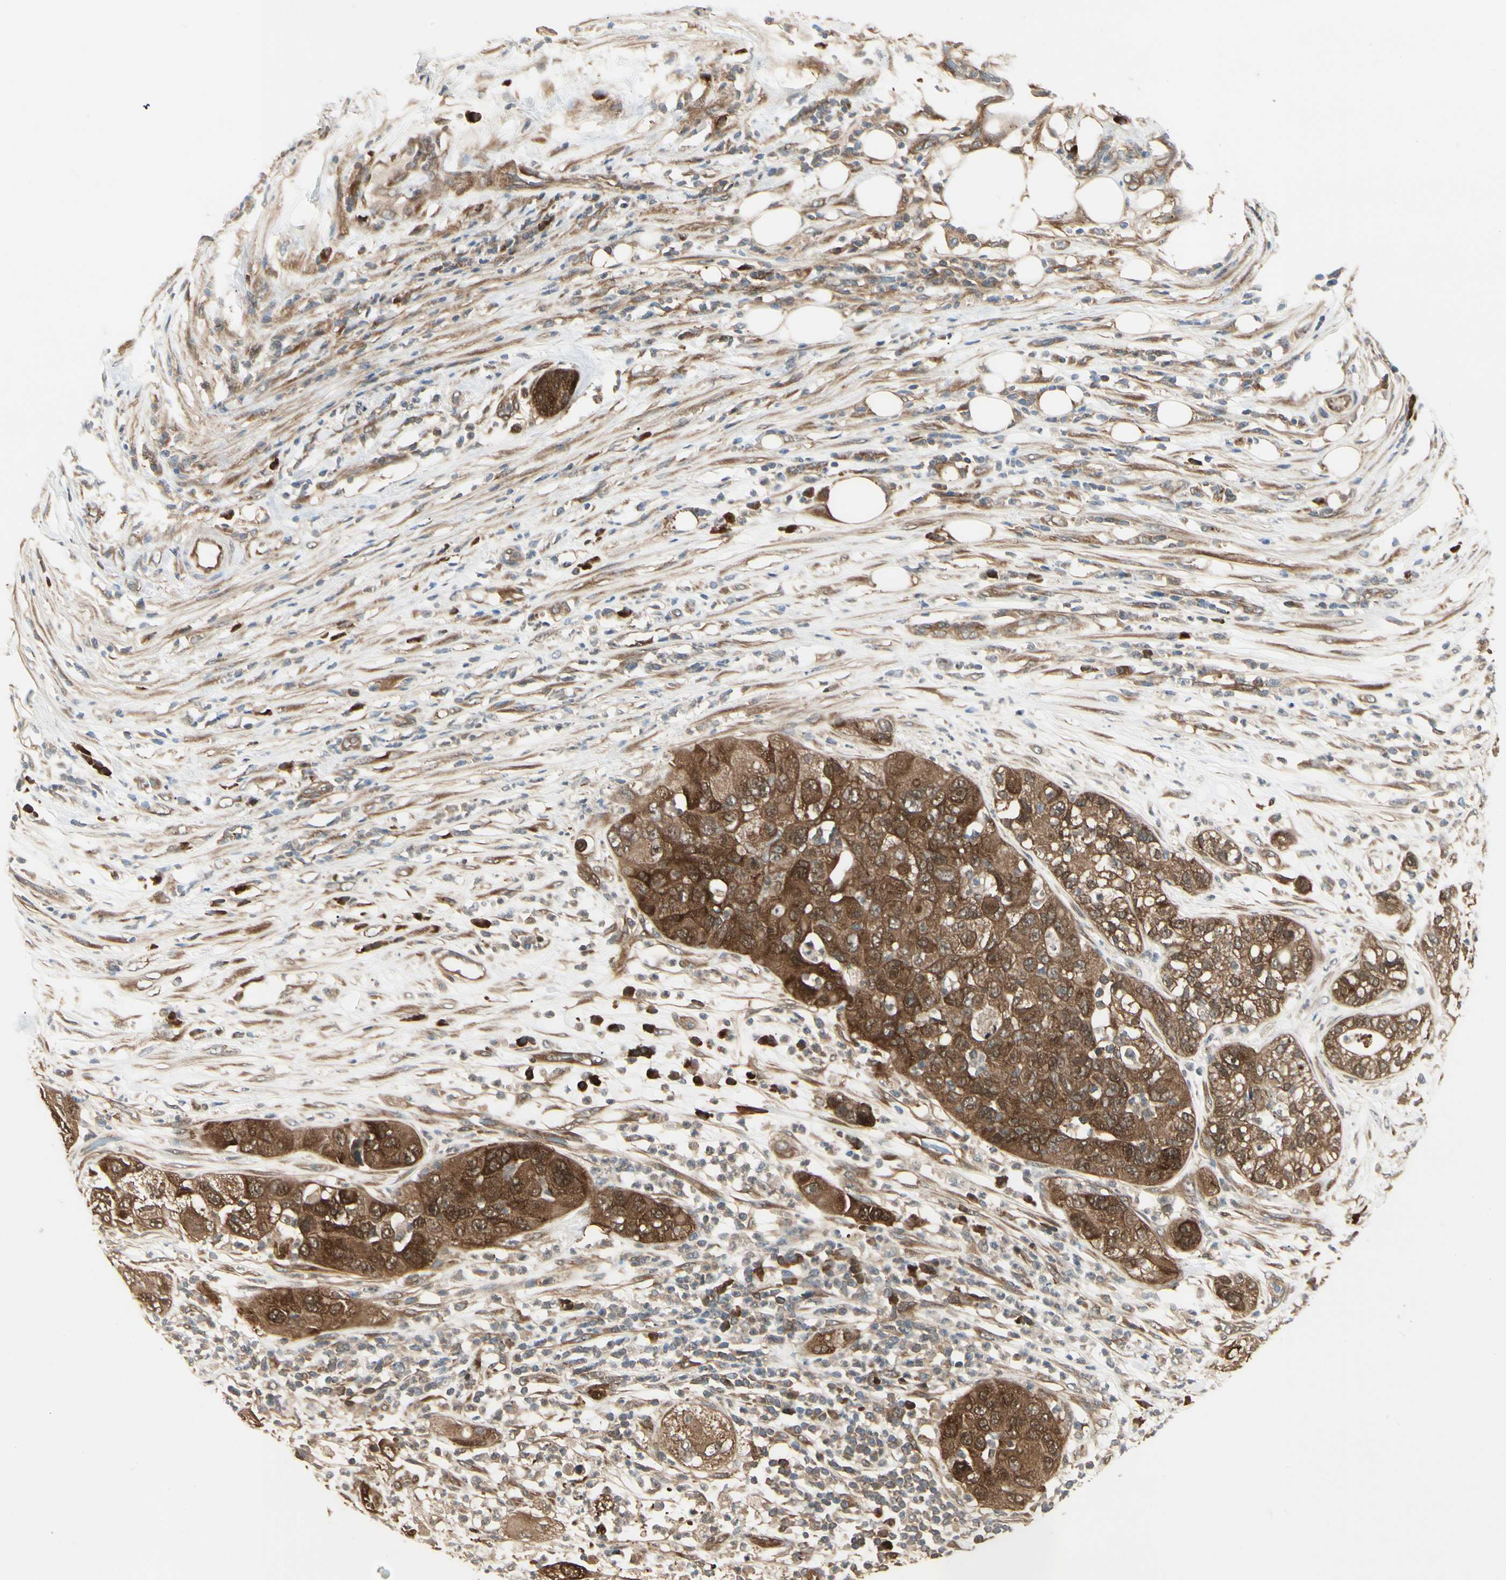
{"staining": {"intensity": "strong", "quantity": ">75%", "location": "cytoplasmic/membranous,nuclear"}, "tissue": "pancreatic cancer", "cell_type": "Tumor cells", "image_type": "cancer", "snomed": [{"axis": "morphology", "description": "Adenocarcinoma, NOS"}, {"axis": "topography", "description": "Pancreas"}], "caption": "Immunohistochemistry (IHC) micrograph of human adenocarcinoma (pancreatic) stained for a protein (brown), which displays high levels of strong cytoplasmic/membranous and nuclear staining in approximately >75% of tumor cells.", "gene": "NME1-NME2", "patient": {"sex": "female", "age": 78}}